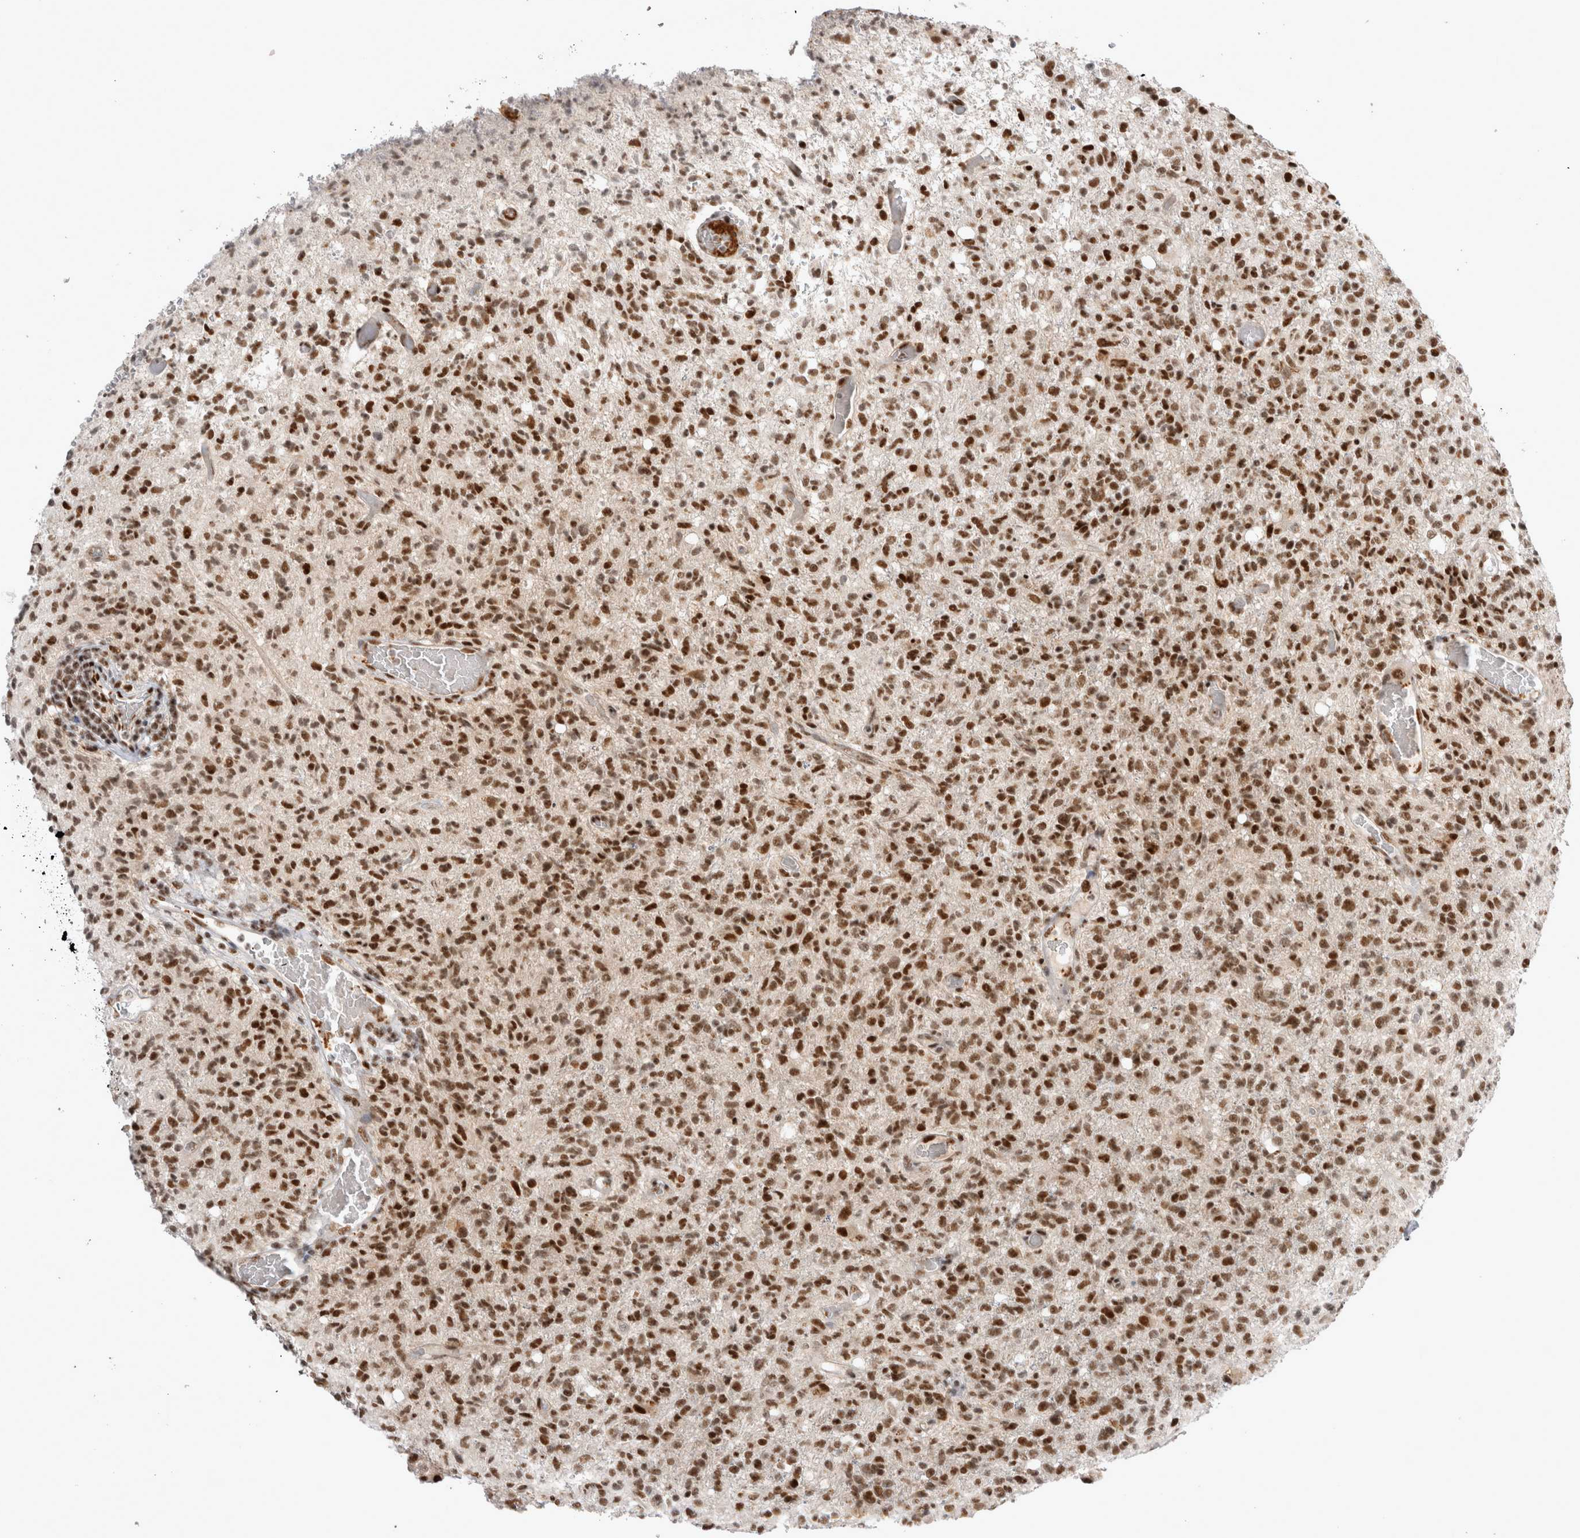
{"staining": {"intensity": "strong", "quantity": ">75%", "location": "nuclear"}, "tissue": "glioma", "cell_type": "Tumor cells", "image_type": "cancer", "snomed": [{"axis": "morphology", "description": "Glioma, malignant, High grade"}, {"axis": "topography", "description": "Brain"}], "caption": "IHC (DAB (3,3'-diaminobenzidine)) staining of human high-grade glioma (malignant) reveals strong nuclear protein staining in about >75% of tumor cells. Nuclei are stained in blue.", "gene": "EYA2", "patient": {"sex": "female", "age": 57}}